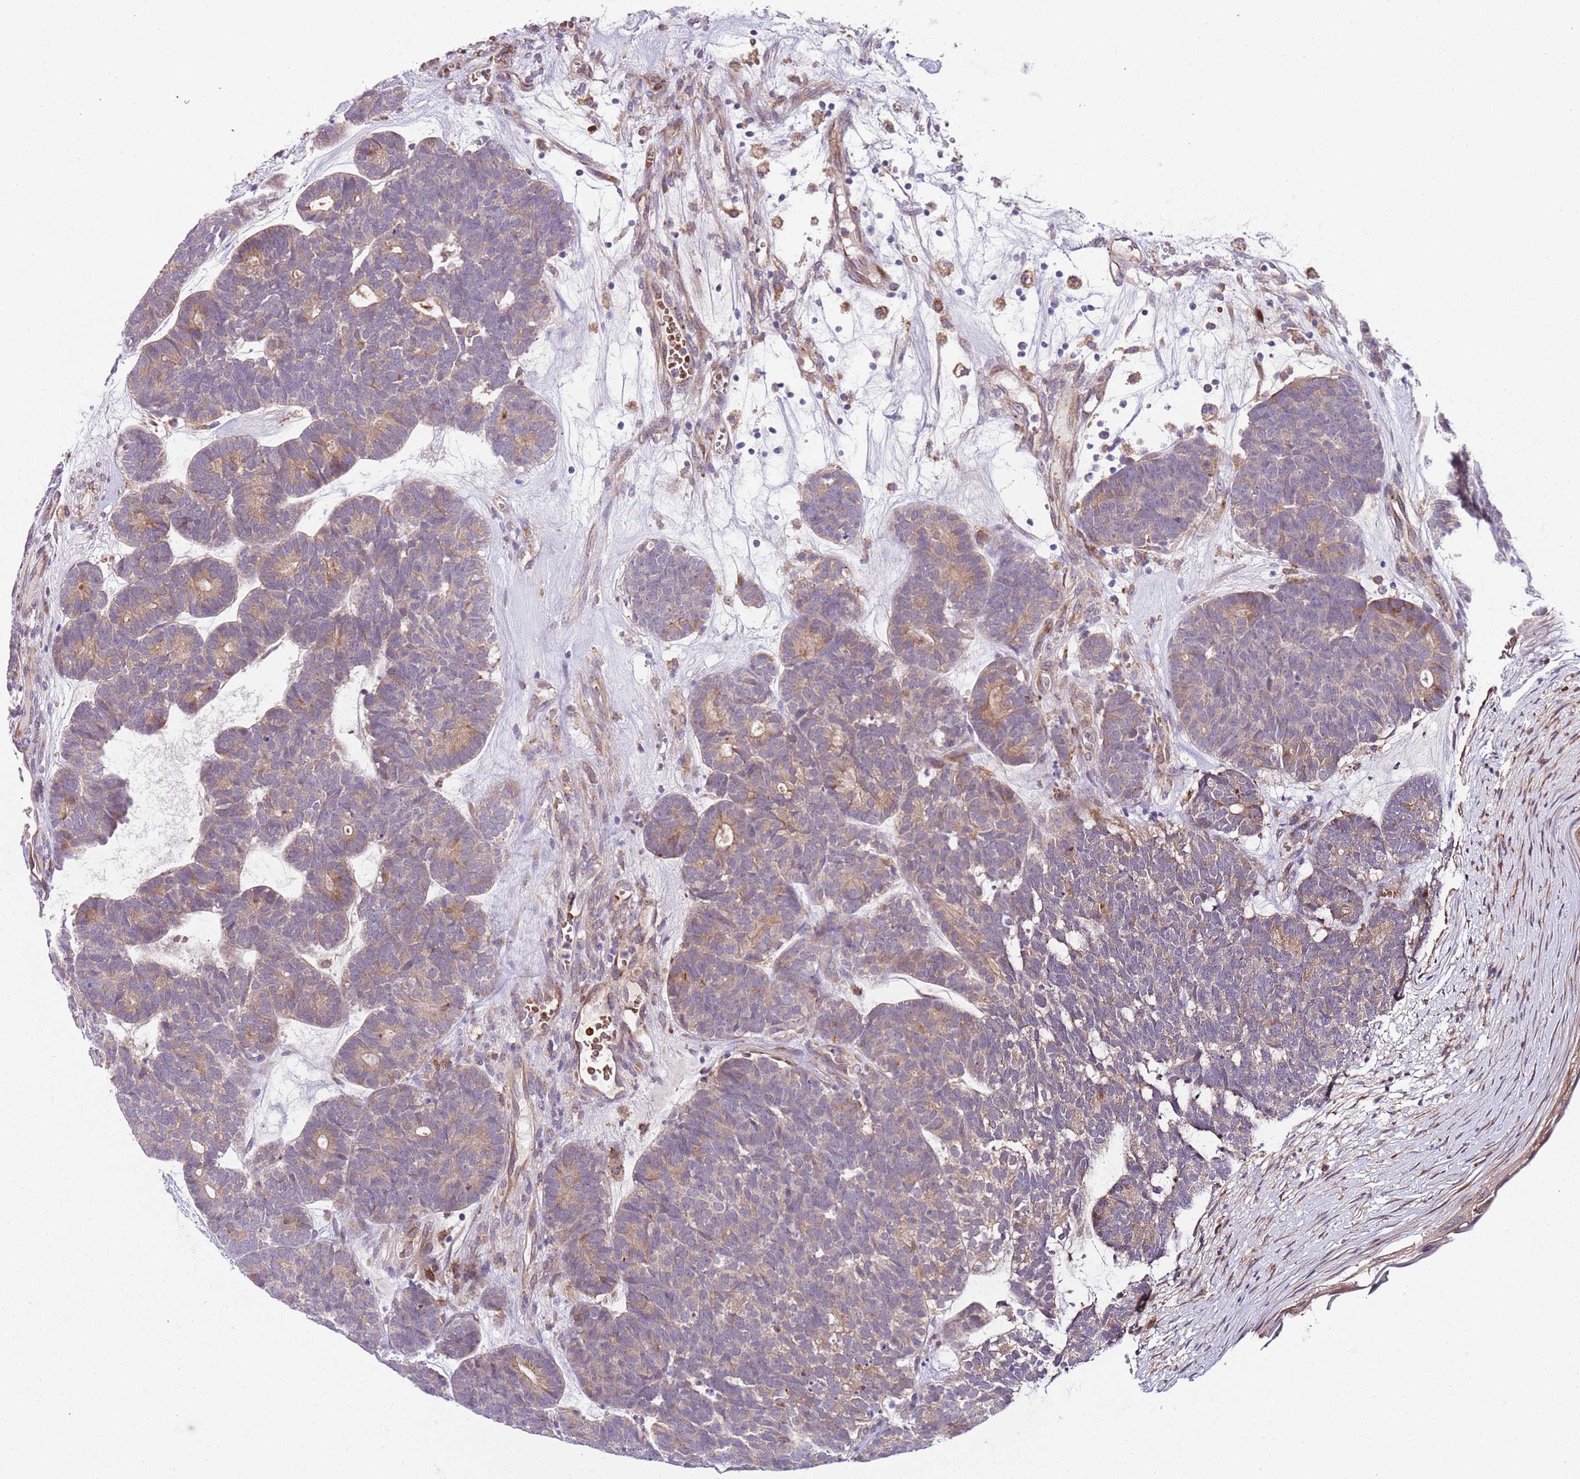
{"staining": {"intensity": "moderate", "quantity": ">75%", "location": "cytoplasmic/membranous"}, "tissue": "head and neck cancer", "cell_type": "Tumor cells", "image_type": "cancer", "snomed": [{"axis": "morphology", "description": "Adenocarcinoma, NOS"}, {"axis": "topography", "description": "Head-Neck"}], "caption": "A medium amount of moderate cytoplasmic/membranous positivity is appreciated in approximately >75% of tumor cells in adenocarcinoma (head and neck) tissue.", "gene": "VWCE", "patient": {"sex": "female", "age": 81}}